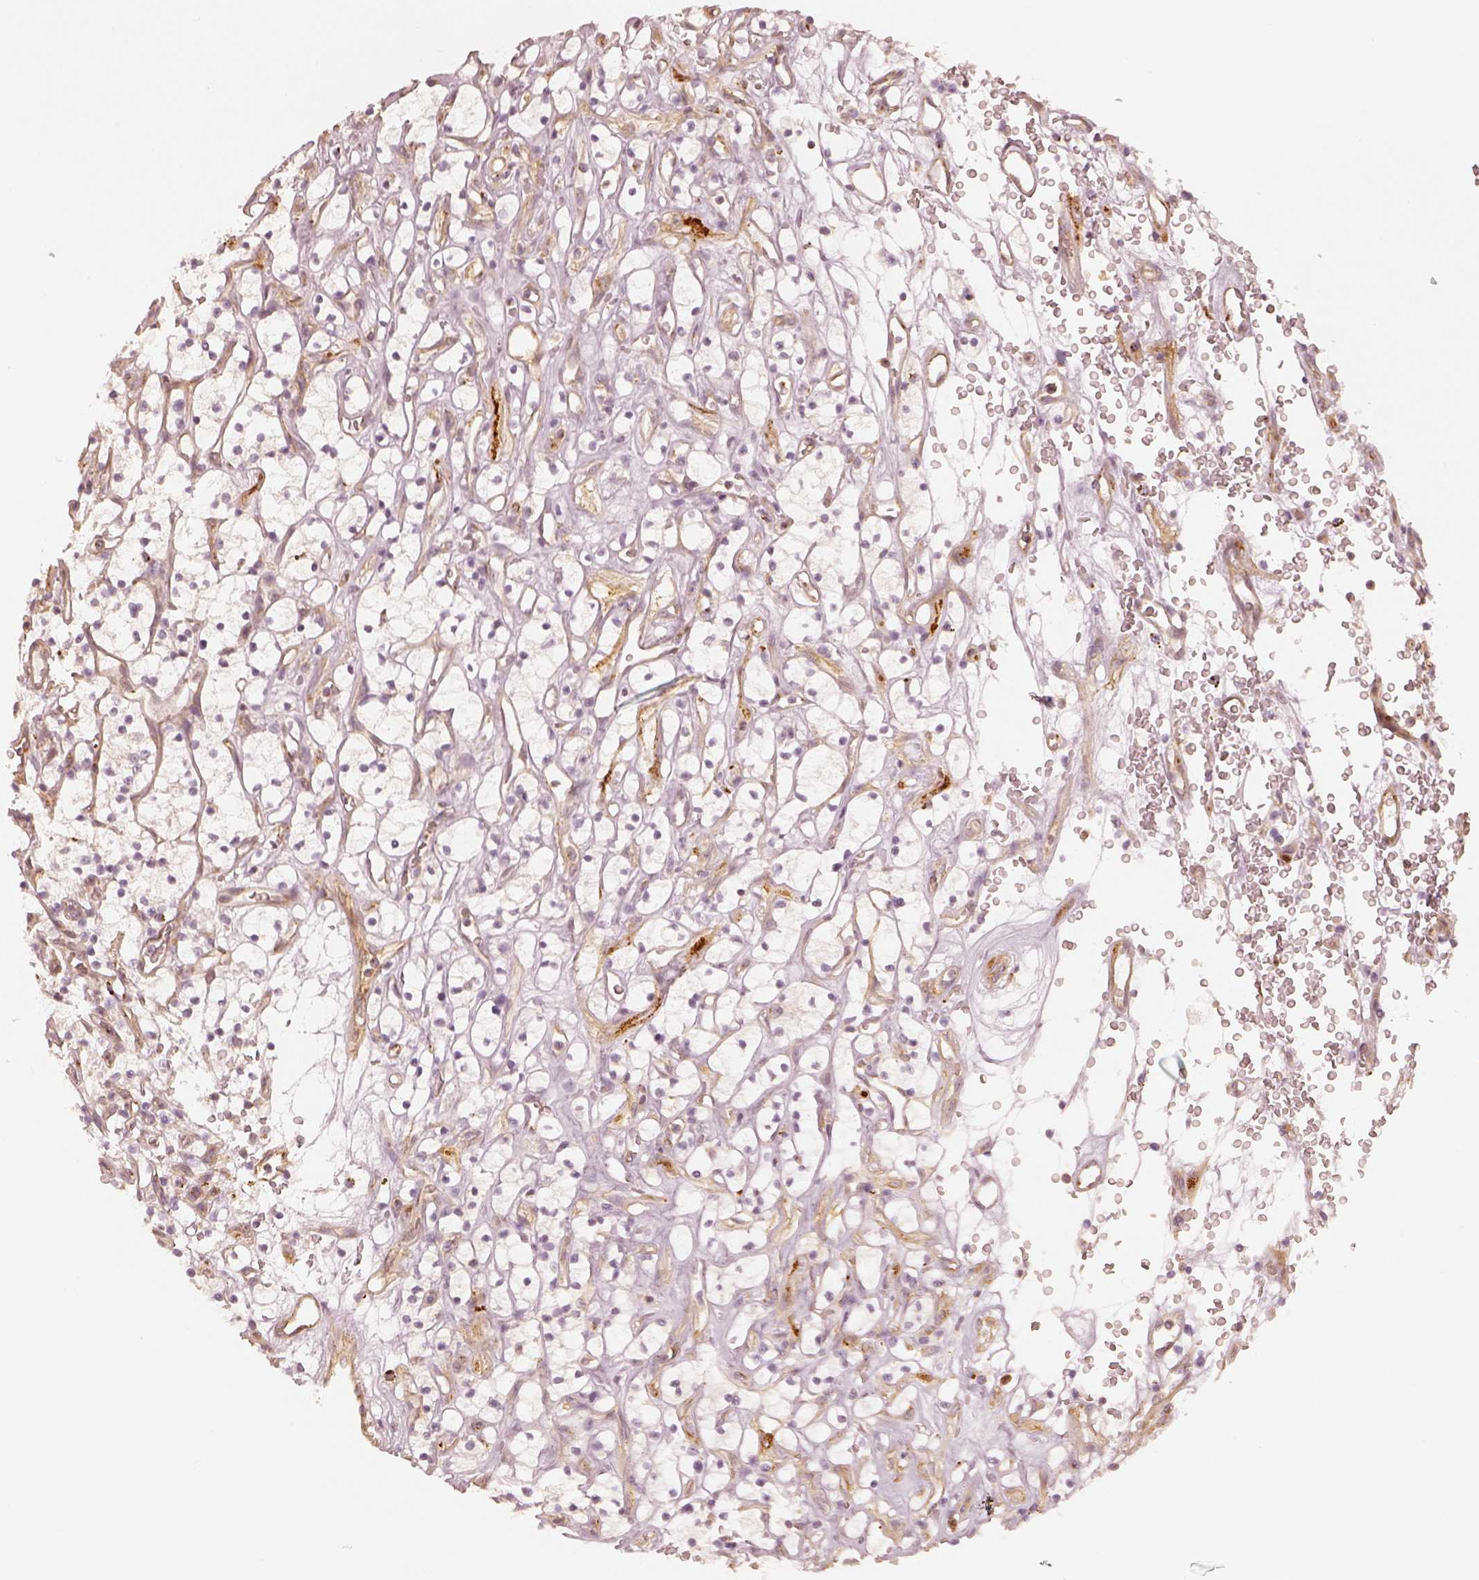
{"staining": {"intensity": "weak", "quantity": "<25%", "location": "cytoplasmic/membranous"}, "tissue": "renal cancer", "cell_type": "Tumor cells", "image_type": "cancer", "snomed": [{"axis": "morphology", "description": "Adenocarcinoma, NOS"}, {"axis": "topography", "description": "Kidney"}], "caption": "High power microscopy photomicrograph of an immunohistochemistry (IHC) photomicrograph of renal adenocarcinoma, revealing no significant expression in tumor cells.", "gene": "GORASP2", "patient": {"sex": "female", "age": 64}}